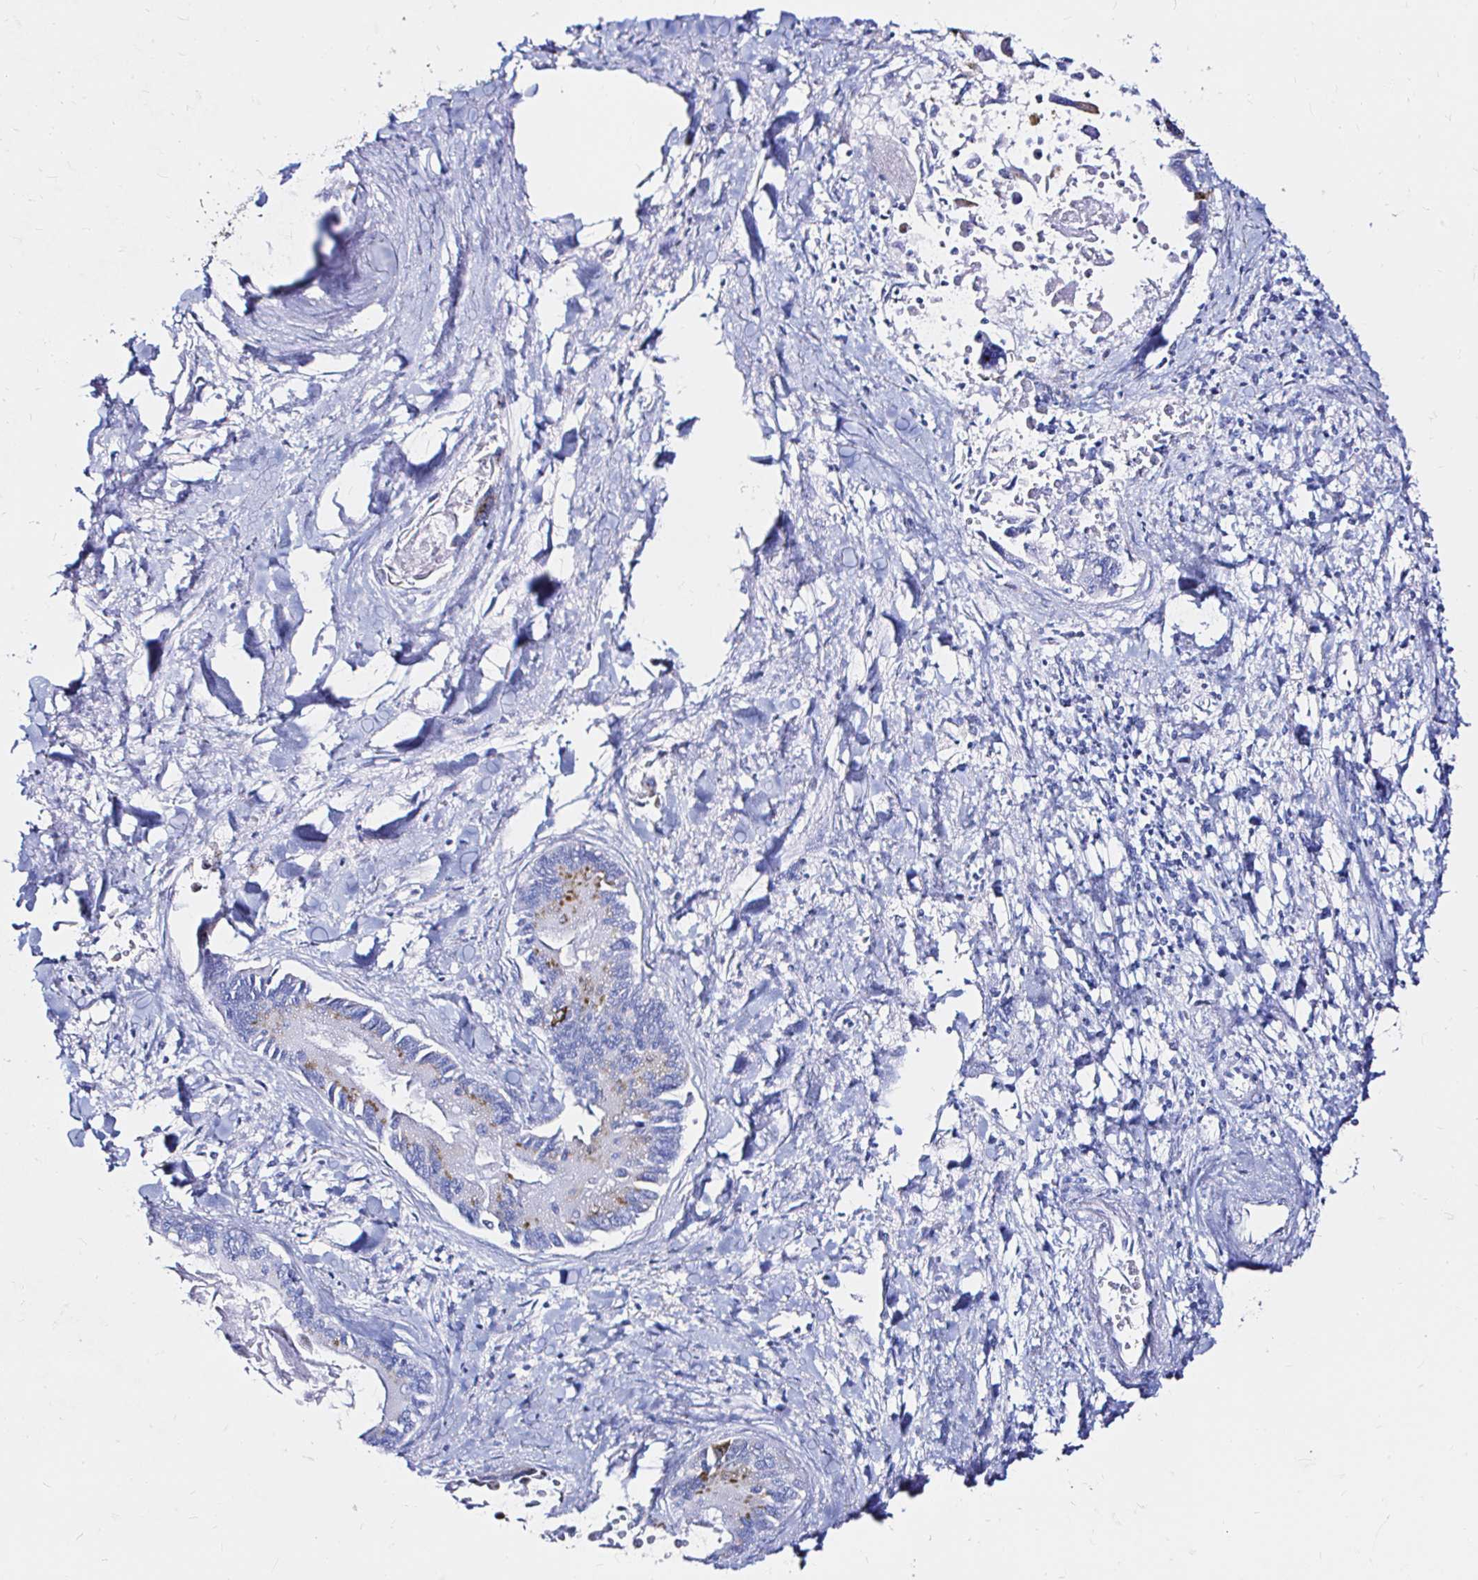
{"staining": {"intensity": "weak", "quantity": "<25%", "location": "cytoplasmic/membranous"}, "tissue": "liver cancer", "cell_type": "Tumor cells", "image_type": "cancer", "snomed": [{"axis": "morphology", "description": "Cholangiocarcinoma"}, {"axis": "topography", "description": "Liver"}], "caption": "A histopathology image of liver cancer (cholangiocarcinoma) stained for a protein exhibits no brown staining in tumor cells.", "gene": "ZNF432", "patient": {"sex": "male", "age": 66}}